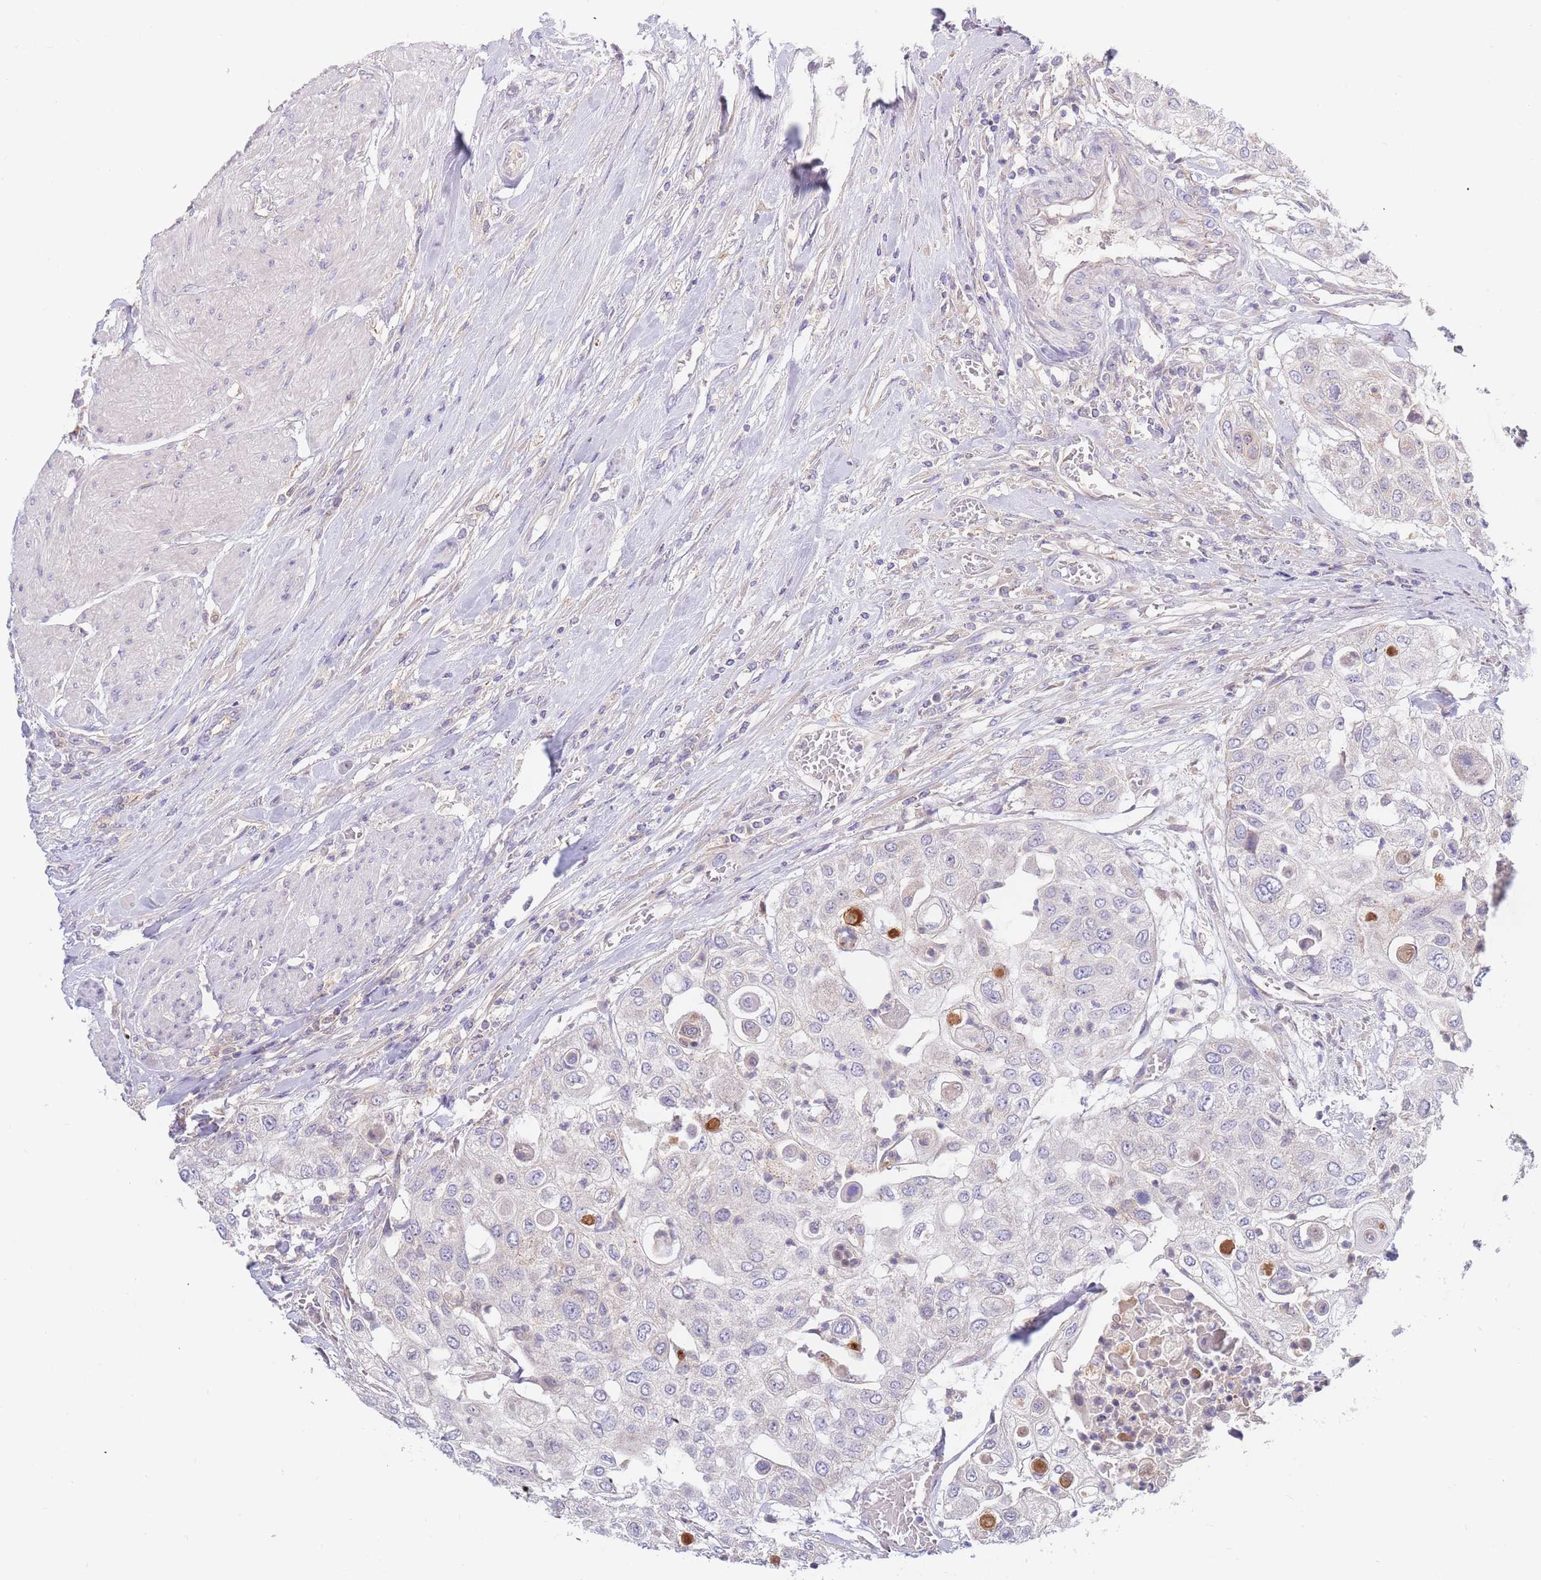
{"staining": {"intensity": "negative", "quantity": "none", "location": "none"}, "tissue": "urothelial cancer", "cell_type": "Tumor cells", "image_type": "cancer", "snomed": [{"axis": "morphology", "description": "Urothelial carcinoma, High grade"}, {"axis": "topography", "description": "Urinary bladder"}], "caption": "Tumor cells are negative for brown protein staining in urothelial carcinoma (high-grade). (IHC, brightfield microscopy, high magnification).", "gene": "BORCS5", "patient": {"sex": "female", "age": 79}}